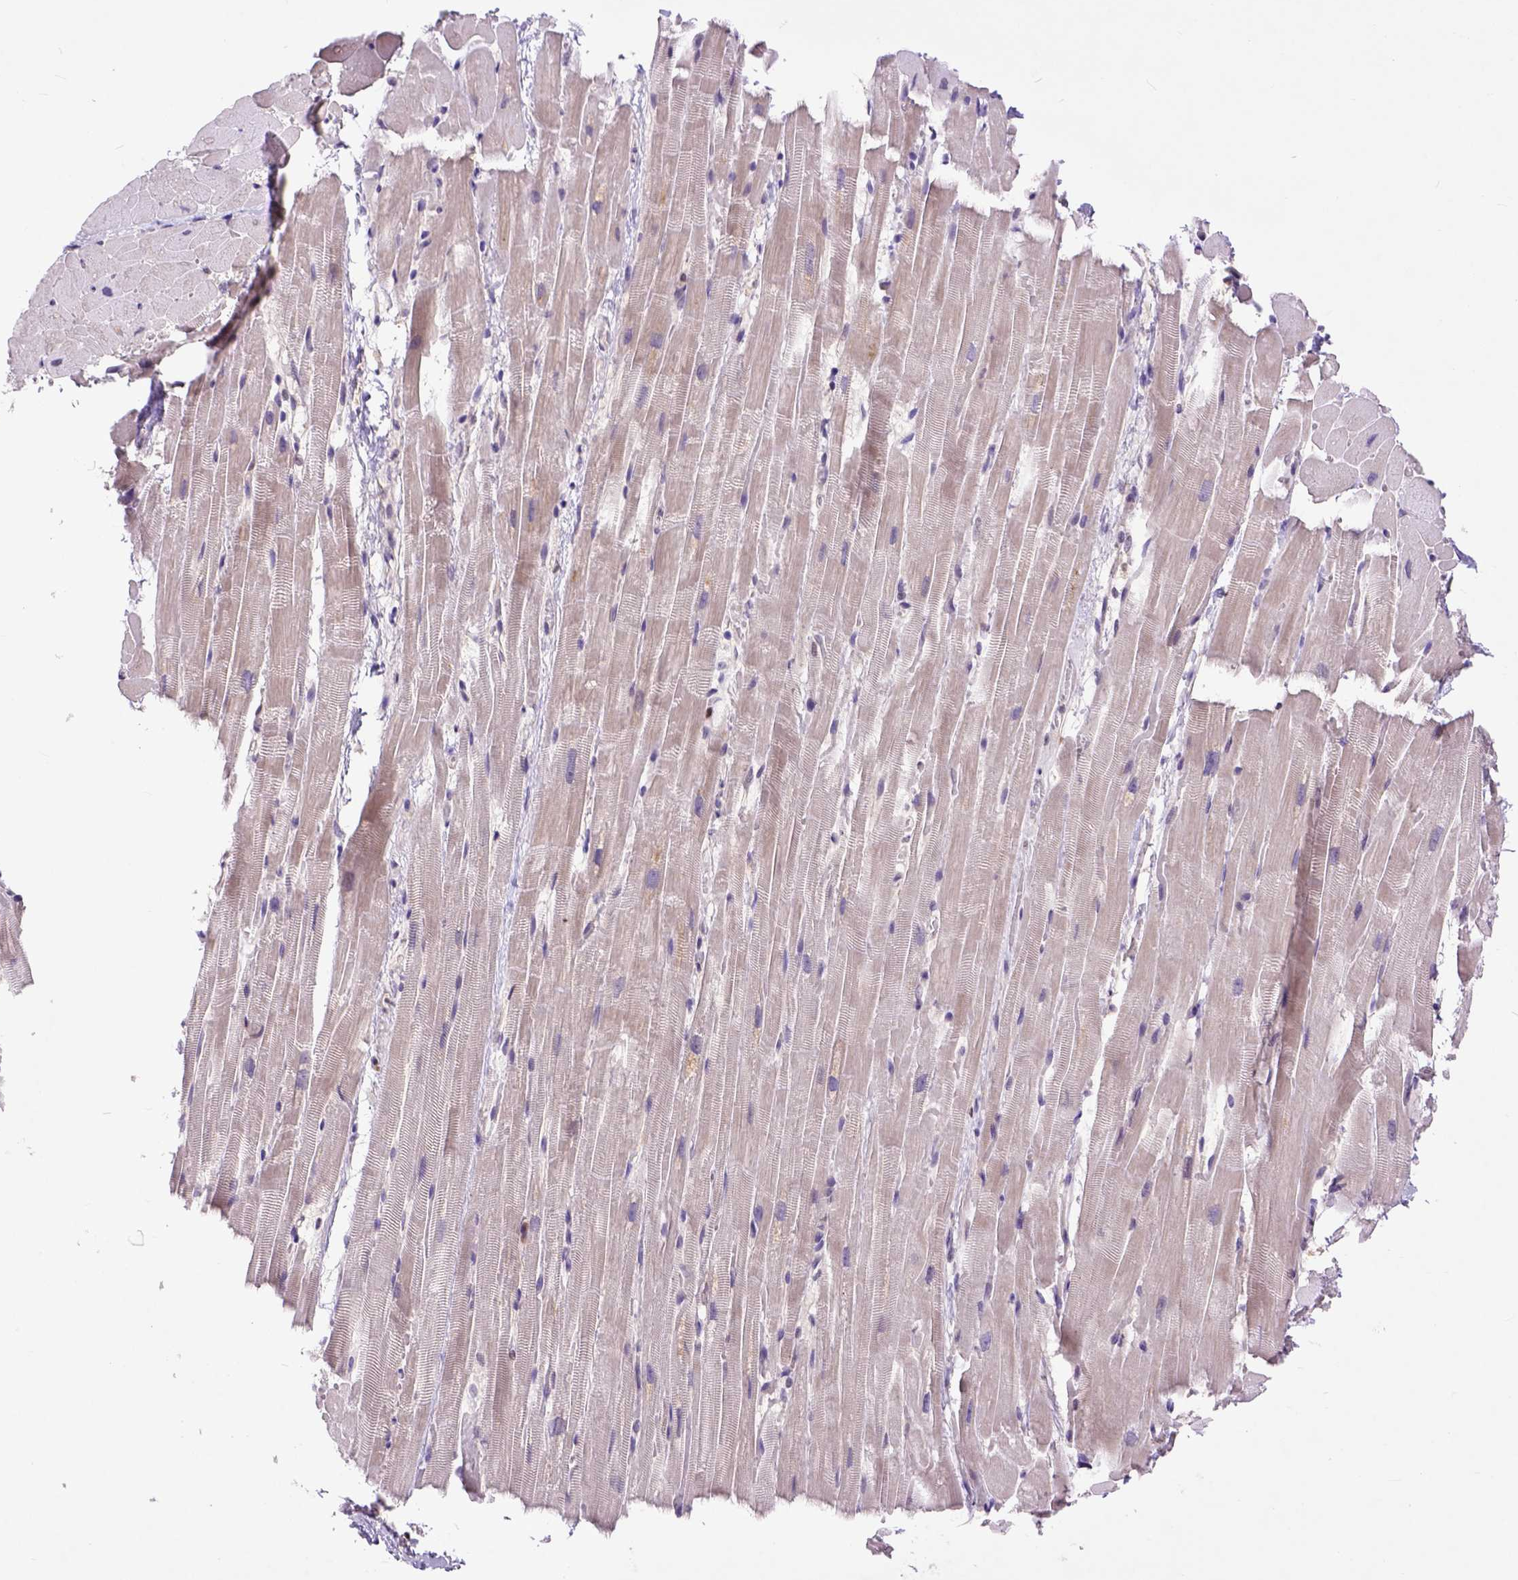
{"staining": {"intensity": "negative", "quantity": "none", "location": "none"}, "tissue": "heart muscle", "cell_type": "Cardiomyocytes", "image_type": "normal", "snomed": [{"axis": "morphology", "description": "Normal tissue, NOS"}, {"axis": "topography", "description": "Heart"}], "caption": "Immunohistochemistry (IHC) photomicrograph of normal heart muscle stained for a protein (brown), which displays no expression in cardiomyocytes.", "gene": "RCC2", "patient": {"sex": "male", "age": 37}}